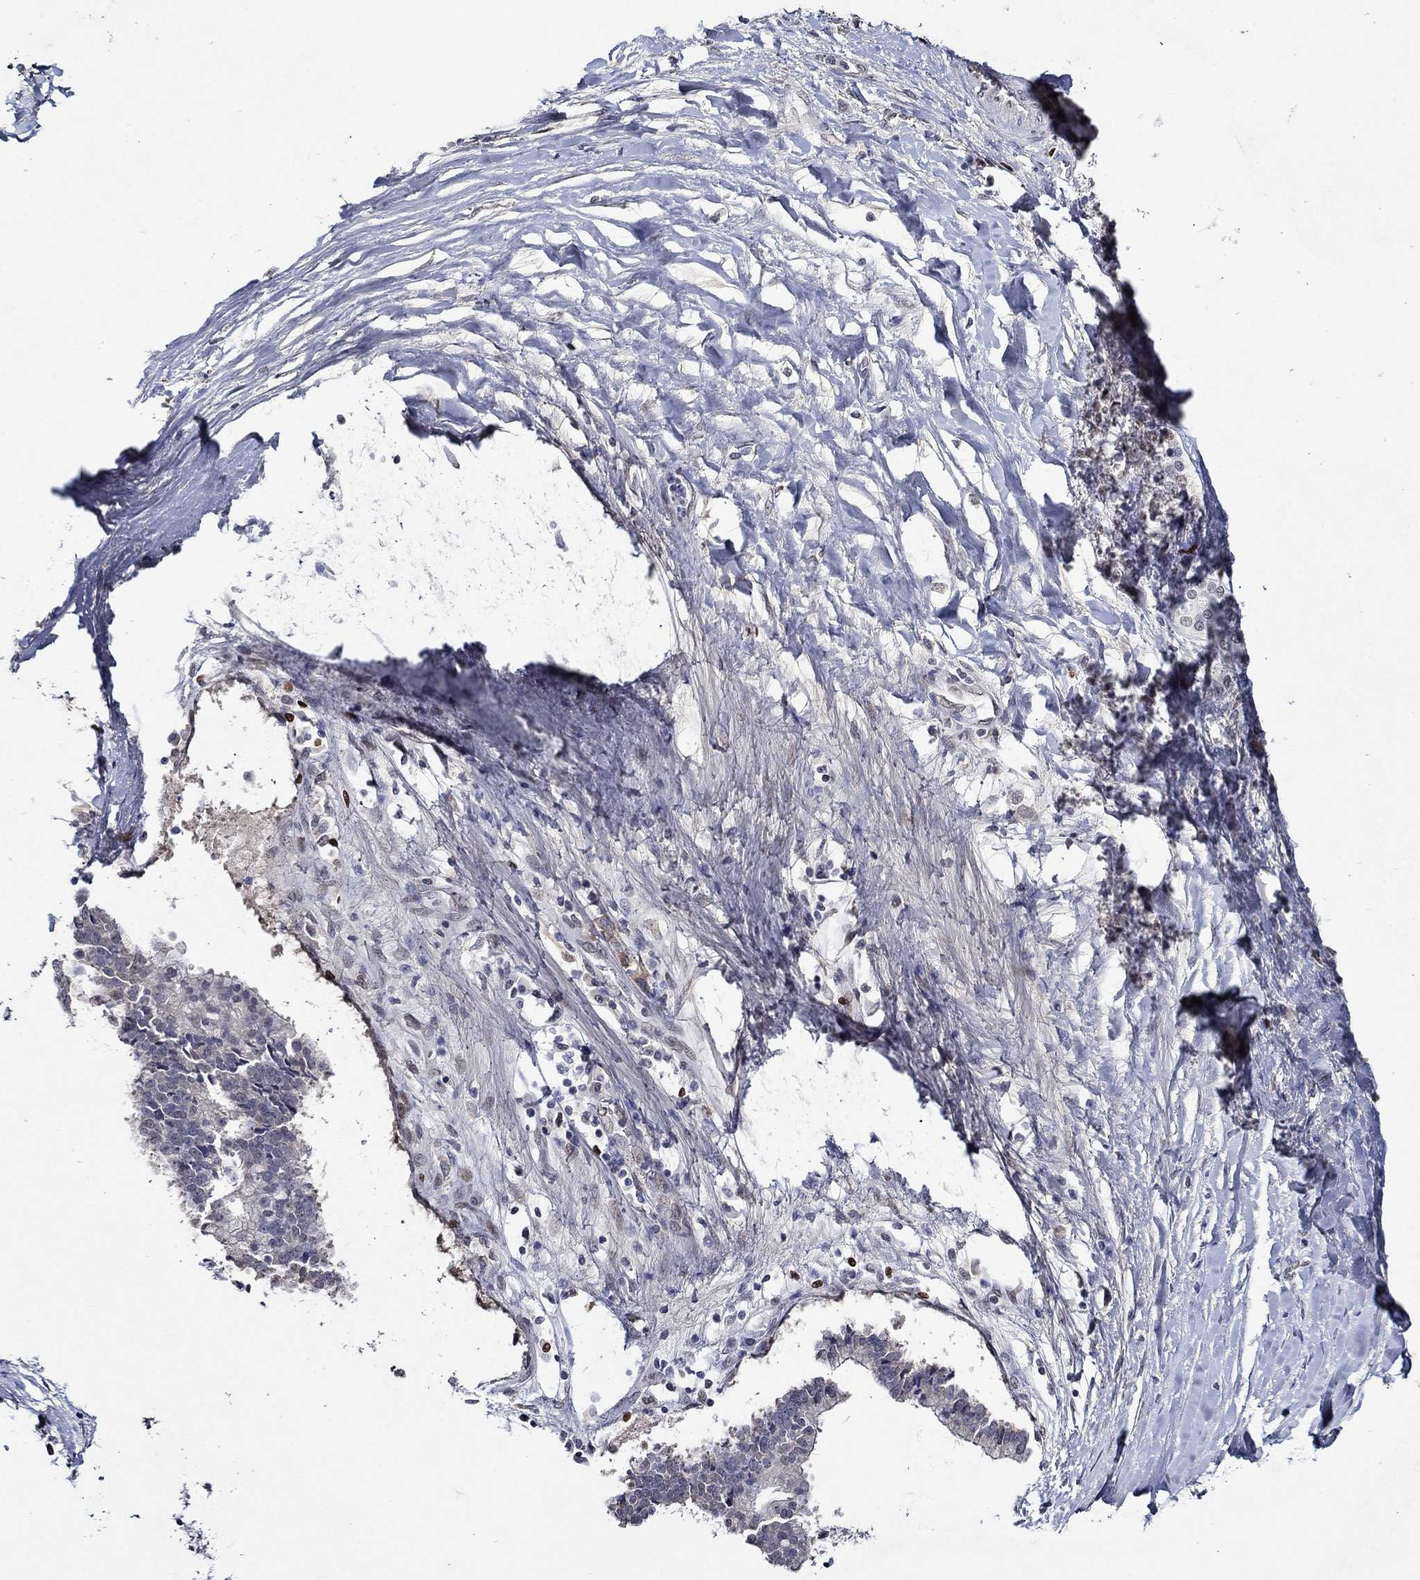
{"staining": {"intensity": "negative", "quantity": "none", "location": "none"}, "tissue": "liver cancer", "cell_type": "Tumor cells", "image_type": "cancer", "snomed": [{"axis": "morphology", "description": "Cholangiocarcinoma"}, {"axis": "topography", "description": "Liver"}], "caption": "The image displays no significant positivity in tumor cells of liver cancer (cholangiocarcinoma).", "gene": "GATA2", "patient": {"sex": "male", "age": 50}}